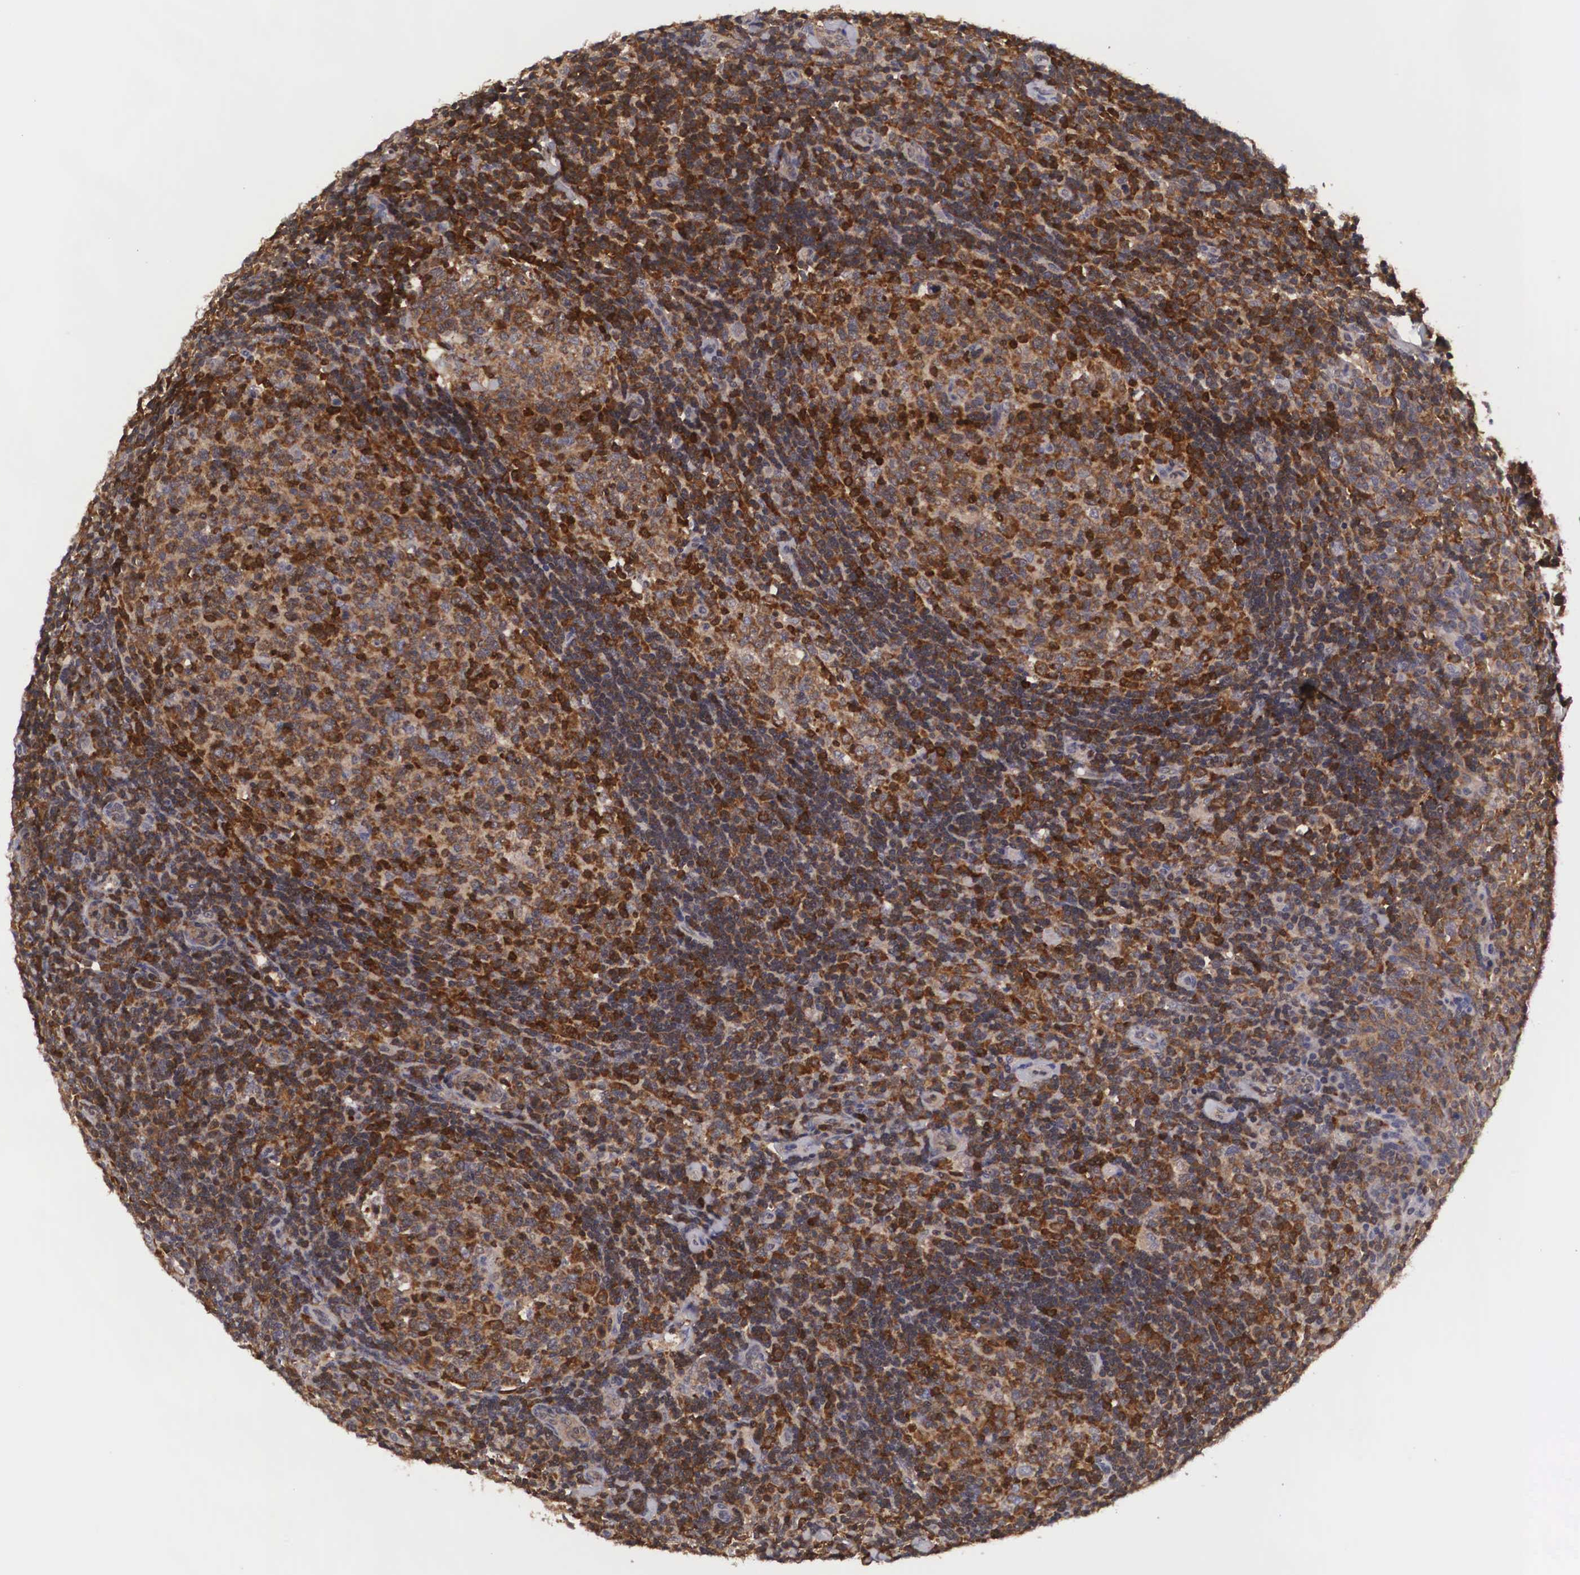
{"staining": {"intensity": "strong", "quantity": "25%-75%", "location": "cytoplasmic/membranous,nuclear"}, "tissue": "tonsil", "cell_type": "Germinal center cells", "image_type": "normal", "snomed": [{"axis": "morphology", "description": "Normal tissue, NOS"}, {"axis": "topography", "description": "Tonsil"}], "caption": "The immunohistochemical stain shows strong cytoplasmic/membranous,nuclear positivity in germinal center cells of normal tonsil. The staining was performed using DAB (3,3'-diaminobenzidine) to visualize the protein expression in brown, while the nuclei were stained in blue with hematoxylin (Magnification: 20x).", "gene": "ADSL", "patient": {"sex": "female", "age": 3}}